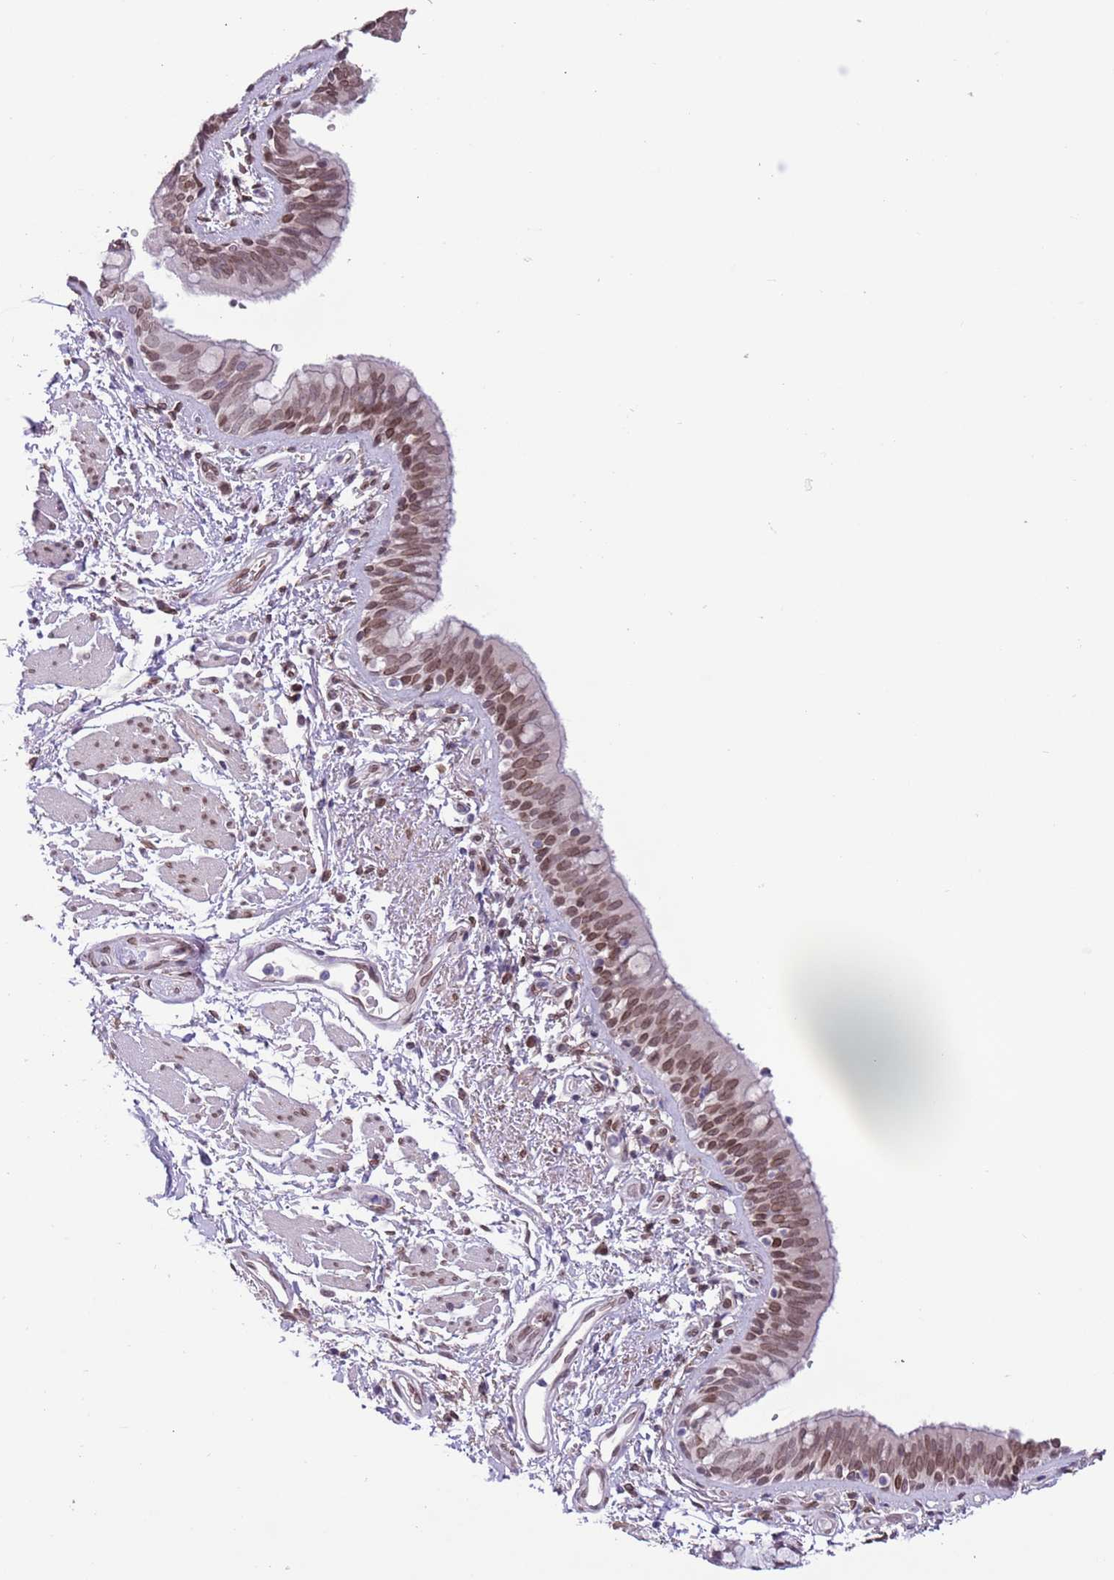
{"staining": {"intensity": "moderate", "quantity": ">75%", "location": "cytoplasmic/membranous,nuclear"}, "tissue": "bronchus", "cell_type": "Respiratory epithelial cells", "image_type": "normal", "snomed": [{"axis": "morphology", "description": "Normal tissue, NOS"}, {"axis": "morphology", "description": "Neoplasm, uncertain whether benign or malignant"}, {"axis": "topography", "description": "Bronchus"}, {"axis": "topography", "description": "Lung"}], "caption": "IHC photomicrograph of normal bronchus: human bronchus stained using immunohistochemistry (IHC) exhibits medium levels of moderate protein expression localized specifically in the cytoplasmic/membranous,nuclear of respiratory epithelial cells, appearing as a cytoplasmic/membranous,nuclear brown color.", "gene": "ZGLP1", "patient": {"sex": "male", "age": 55}}